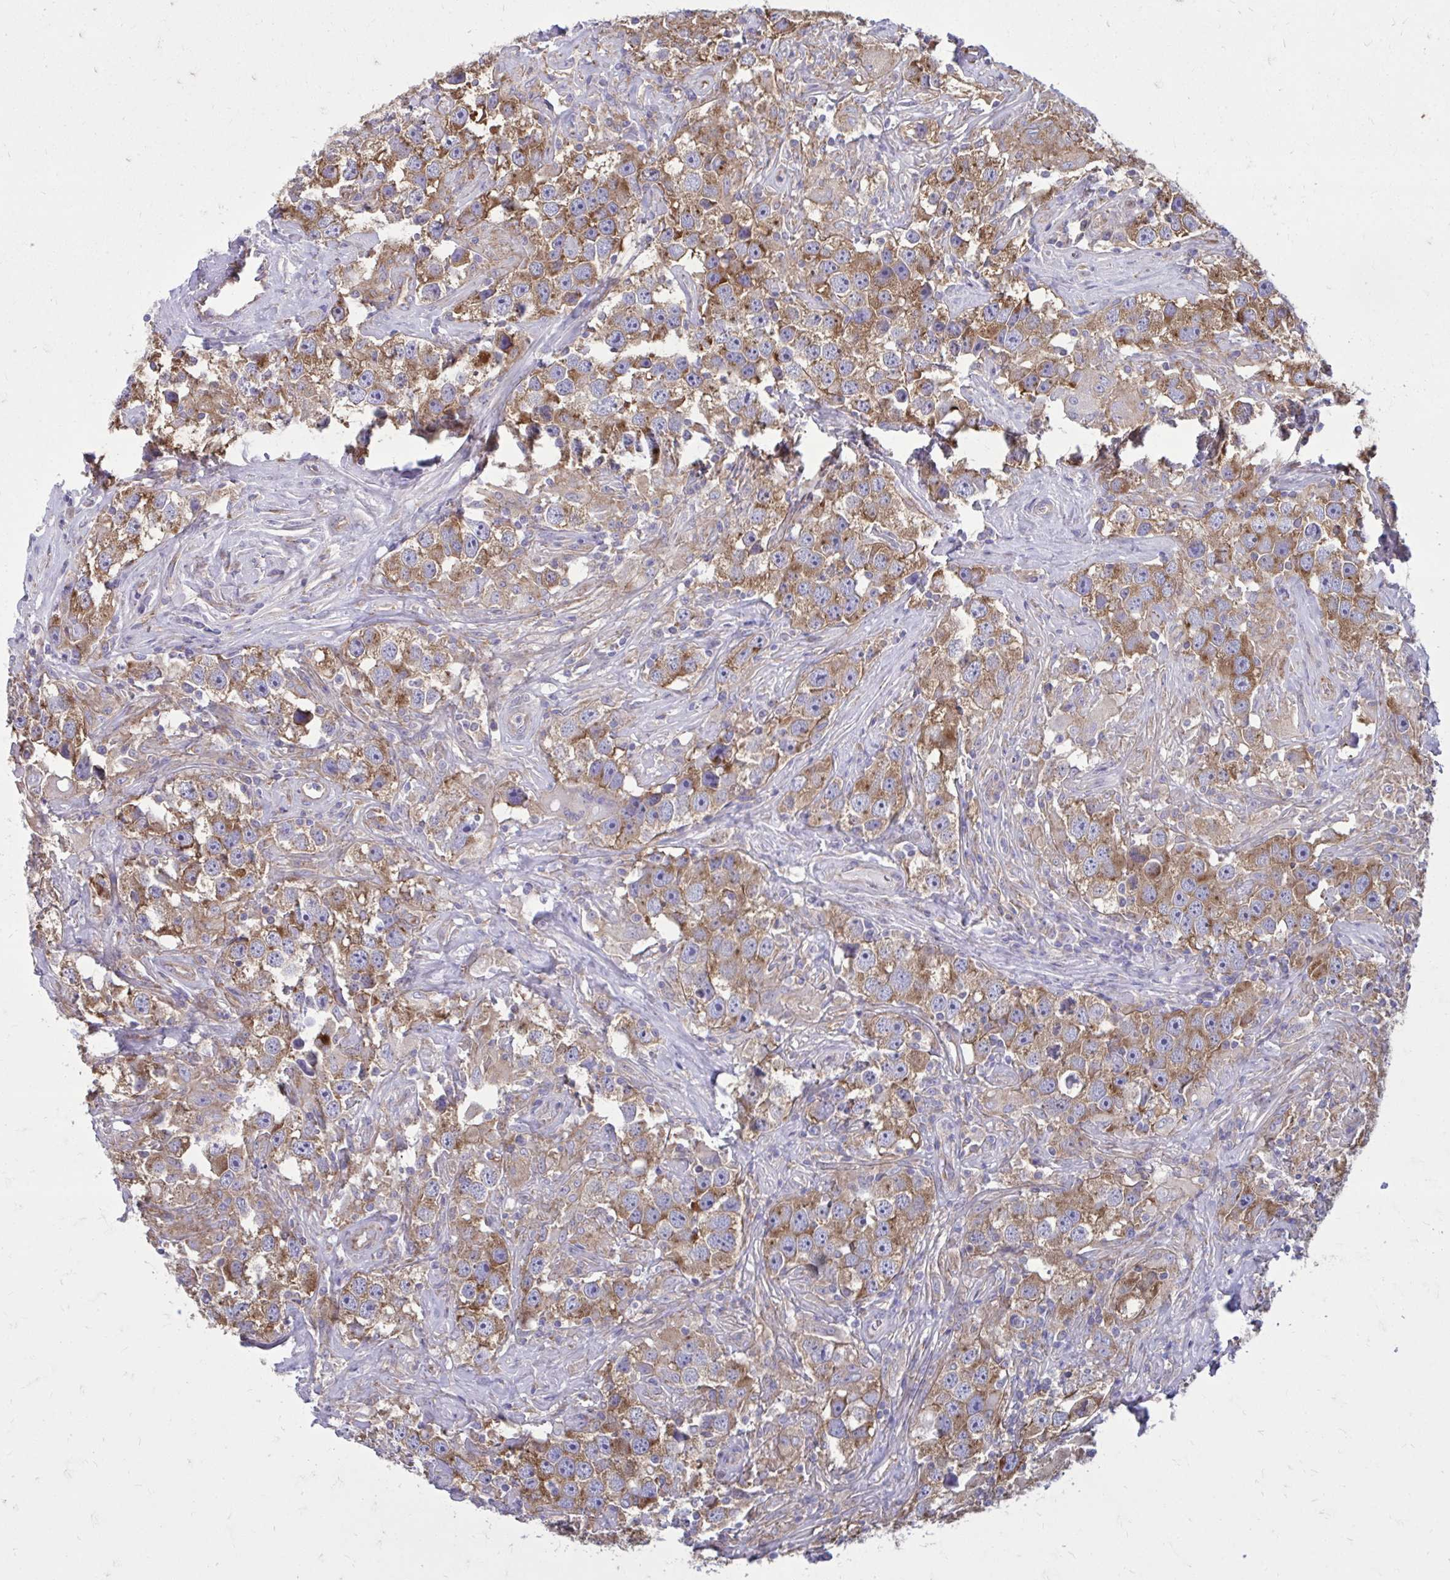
{"staining": {"intensity": "moderate", "quantity": ">75%", "location": "cytoplasmic/membranous"}, "tissue": "testis cancer", "cell_type": "Tumor cells", "image_type": "cancer", "snomed": [{"axis": "morphology", "description": "Seminoma, NOS"}, {"axis": "topography", "description": "Testis"}], "caption": "Testis seminoma tissue exhibits moderate cytoplasmic/membranous expression in about >75% of tumor cells", "gene": "CLTA", "patient": {"sex": "male", "age": 49}}